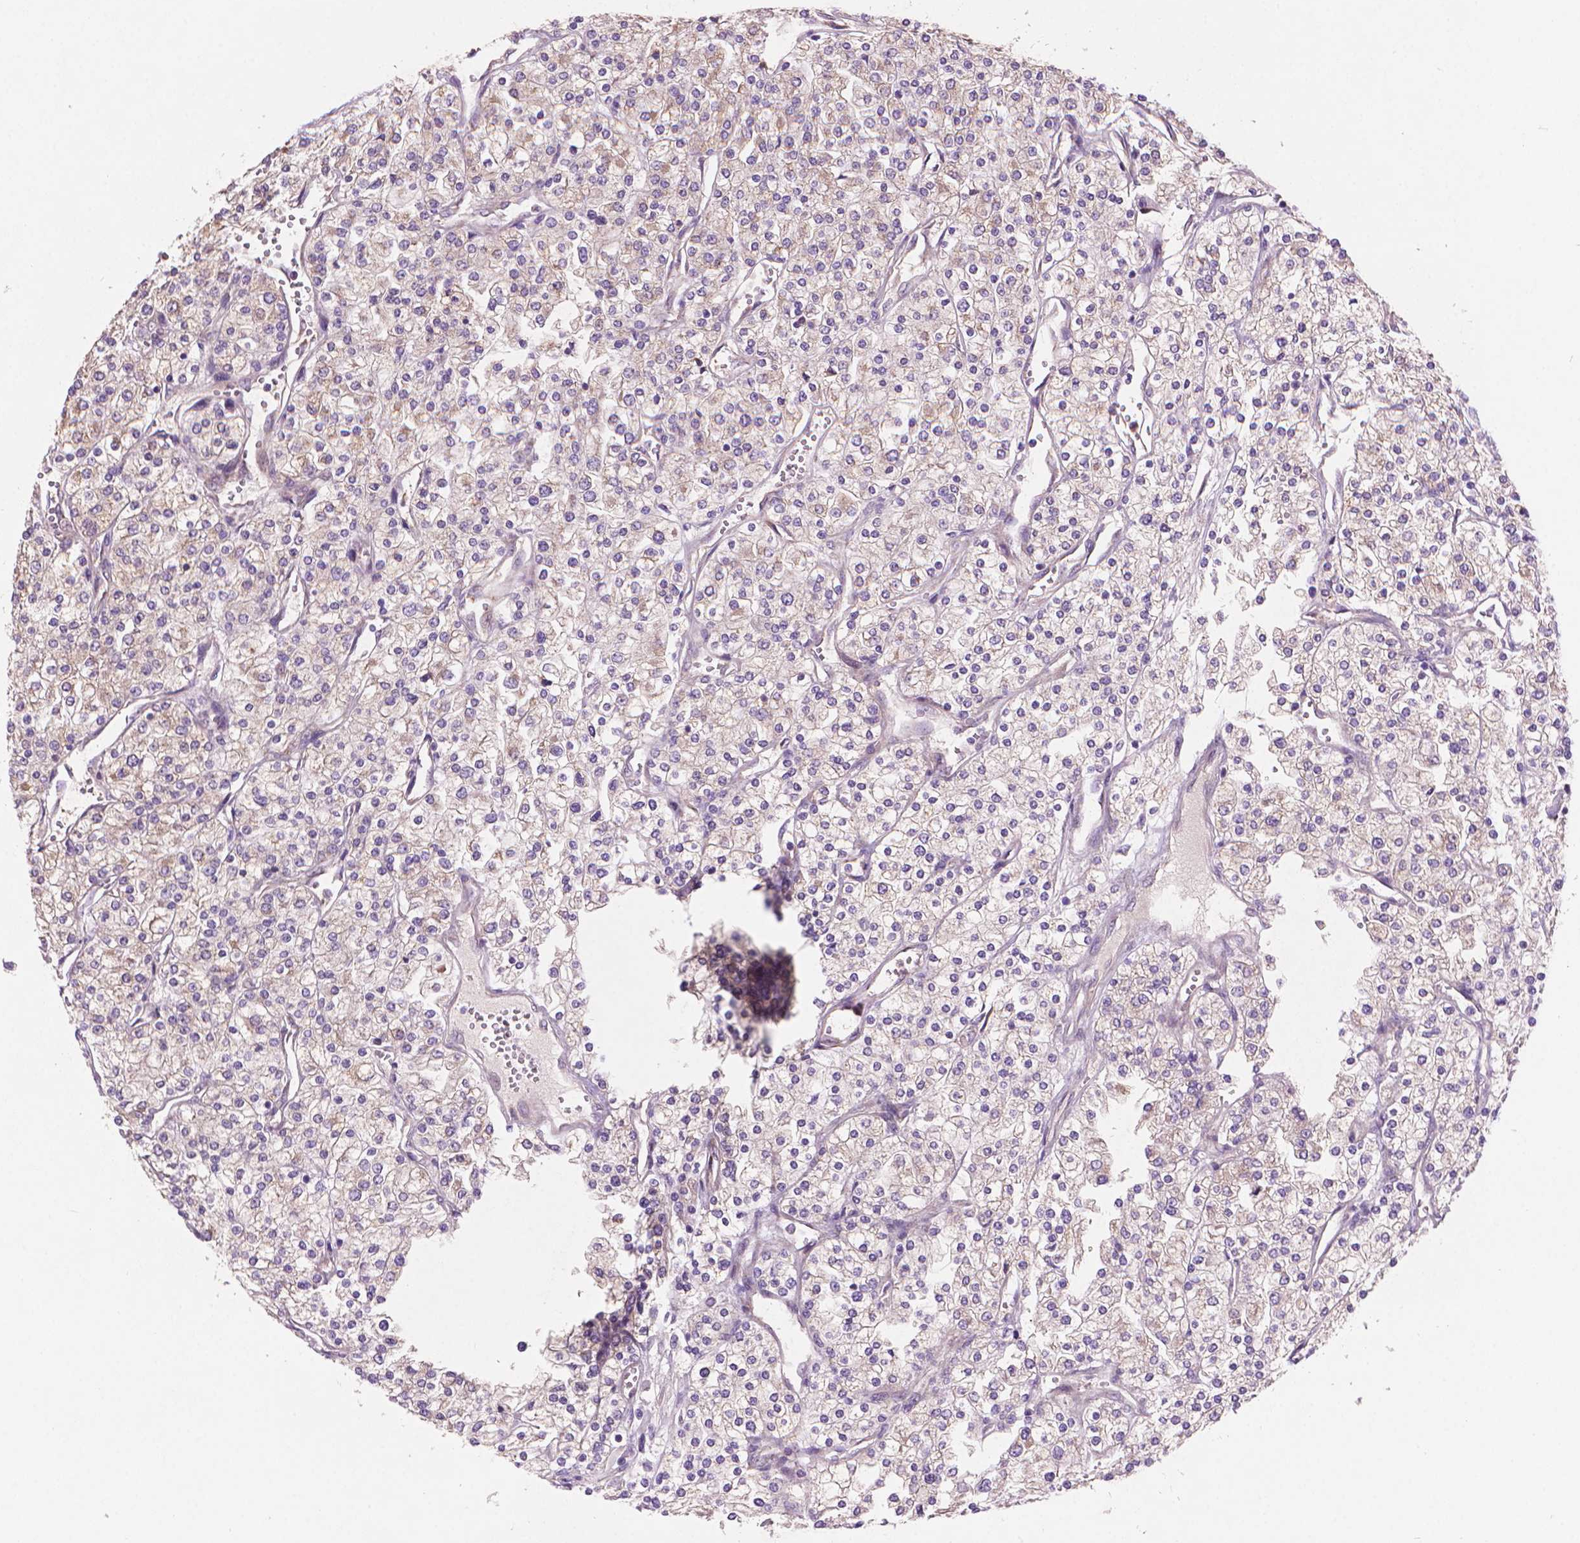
{"staining": {"intensity": "negative", "quantity": "none", "location": "none"}, "tissue": "renal cancer", "cell_type": "Tumor cells", "image_type": "cancer", "snomed": [{"axis": "morphology", "description": "Adenocarcinoma, NOS"}, {"axis": "topography", "description": "Kidney"}], "caption": "The photomicrograph demonstrates no significant staining in tumor cells of renal cancer (adenocarcinoma).", "gene": "AMMECR1", "patient": {"sex": "male", "age": 80}}